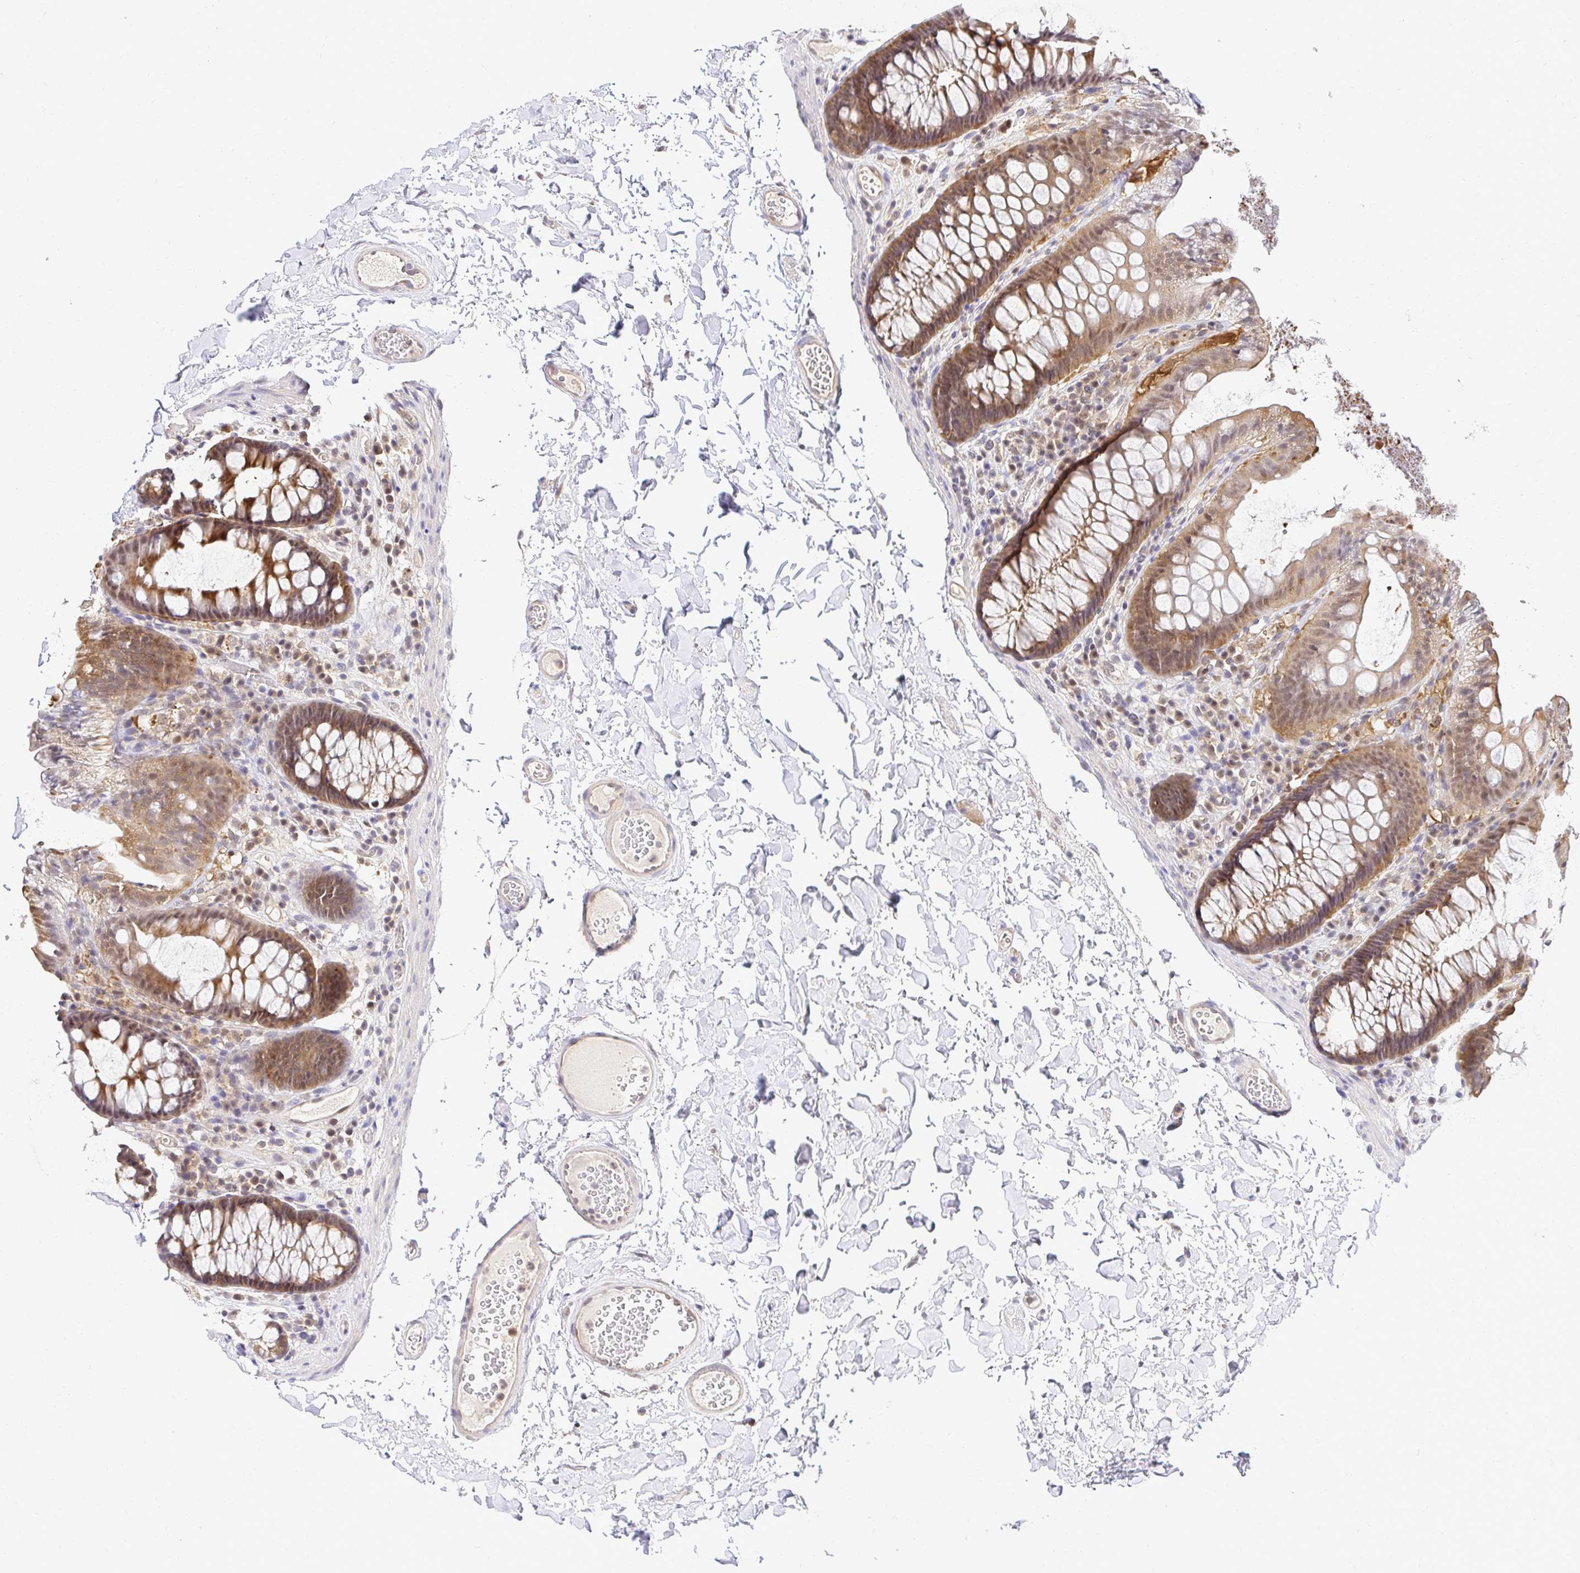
{"staining": {"intensity": "weak", "quantity": "<25%", "location": "cytoplasmic/membranous,nuclear"}, "tissue": "colon", "cell_type": "Endothelial cells", "image_type": "normal", "snomed": [{"axis": "morphology", "description": "Normal tissue, NOS"}, {"axis": "topography", "description": "Colon"}, {"axis": "topography", "description": "Peripheral nerve tissue"}], "caption": "This is an immunohistochemistry (IHC) histopathology image of benign human colon. There is no expression in endothelial cells.", "gene": "PSMA4", "patient": {"sex": "male", "age": 84}}